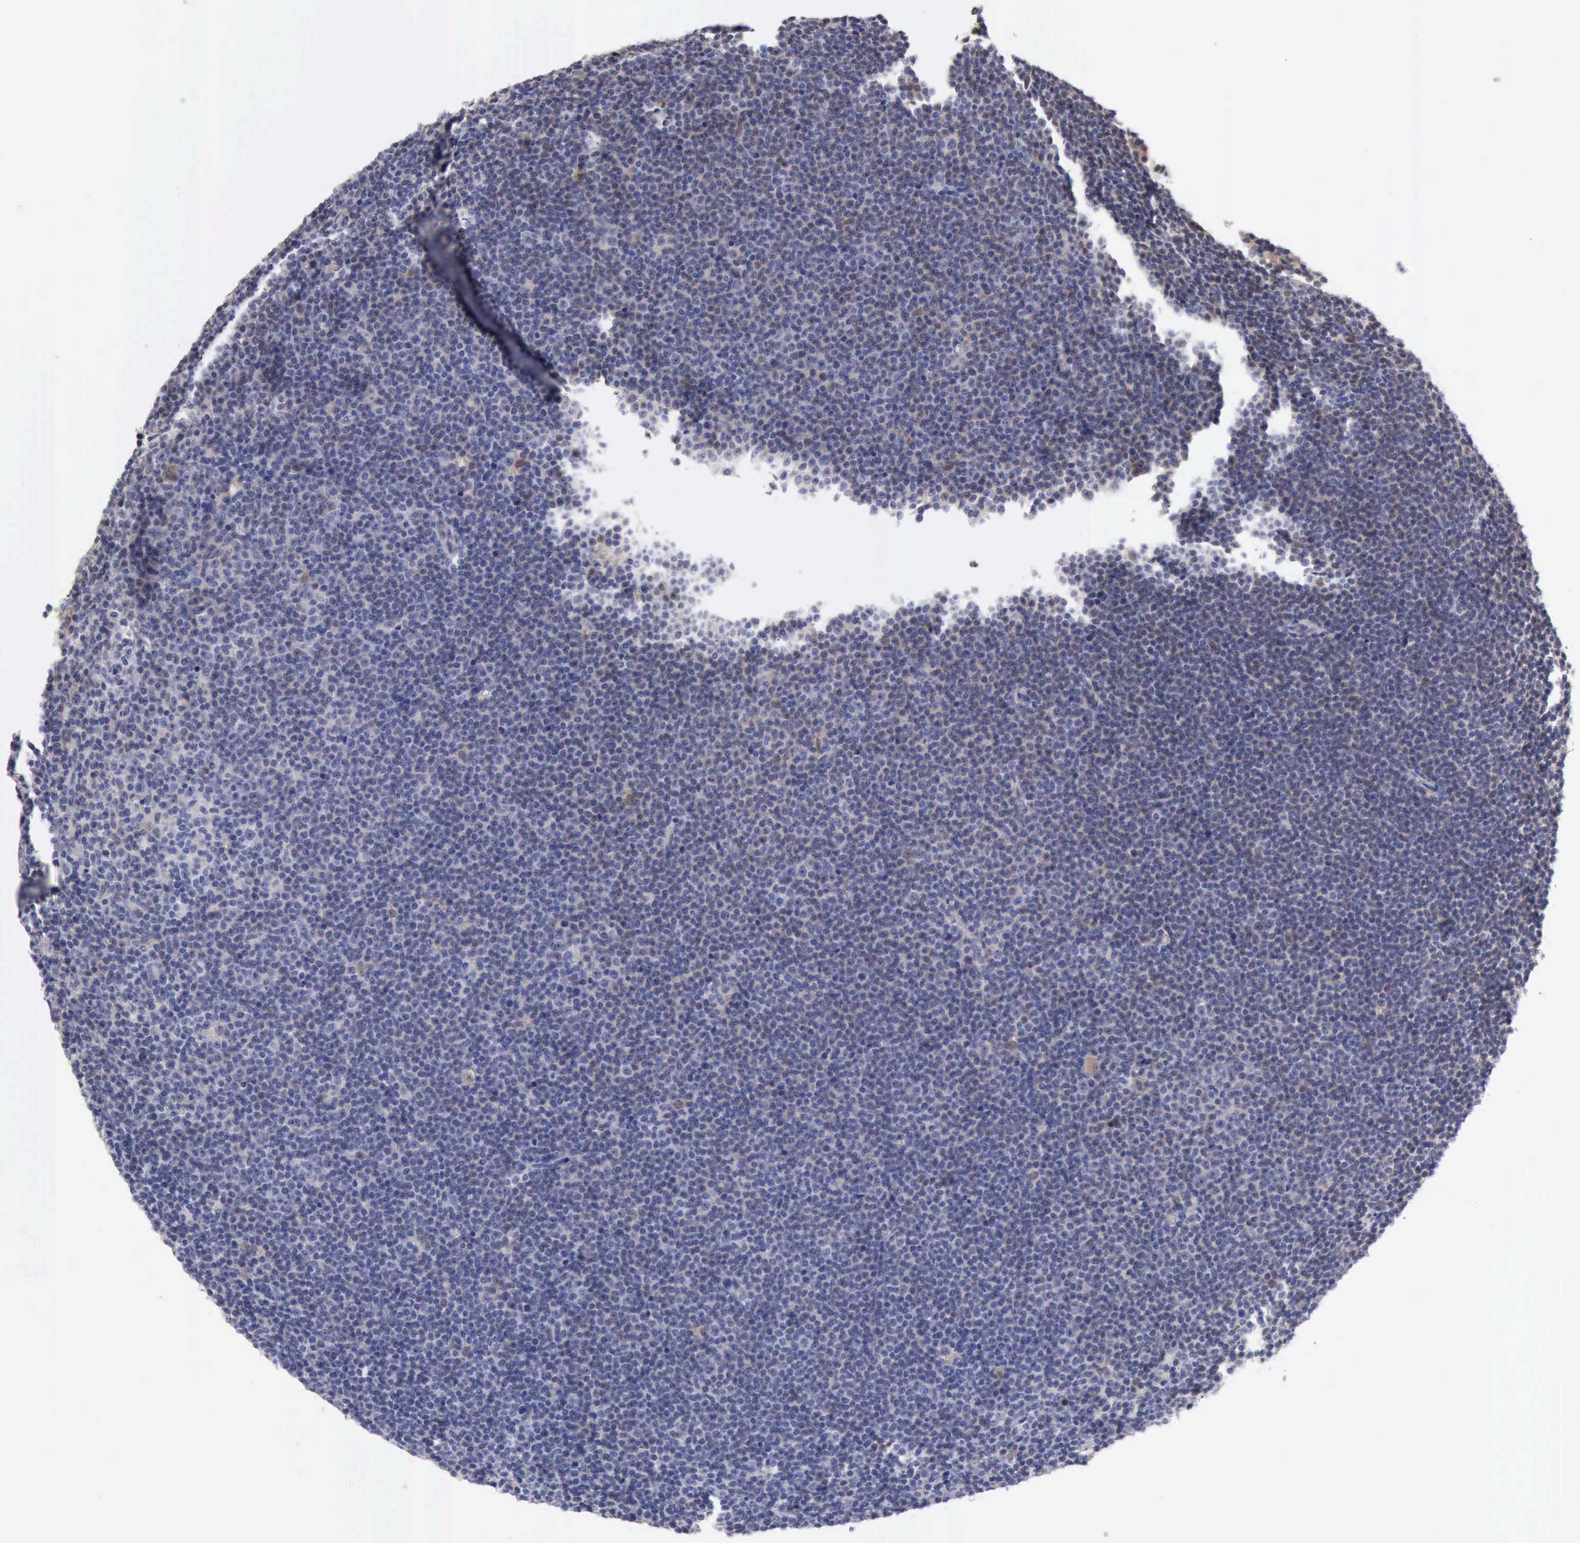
{"staining": {"intensity": "negative", "quantity": "none", "location": "none"}, "tissue": "lymphoma", "cell_type": "Tumor cells", "image_type": "cancer", "snomed": [{"axis": "morphology", "description": "Malignant lymphoma, non-Hodgkin's type, Low grade"}, {"axis": "topography", "description": "Lymph node"}], "caption": "IHC of human malignant lymphoma, non-Hodgkin's type (low-grade) shows no expression in tumor cells. The staining is performed using DAB (3,3'-diaminobenzidine) brown chromogen with nuclei counter-stained in using hematoxylin.", "gene": "PTGR2", "patient": {"sex": "female", "age": 69}}